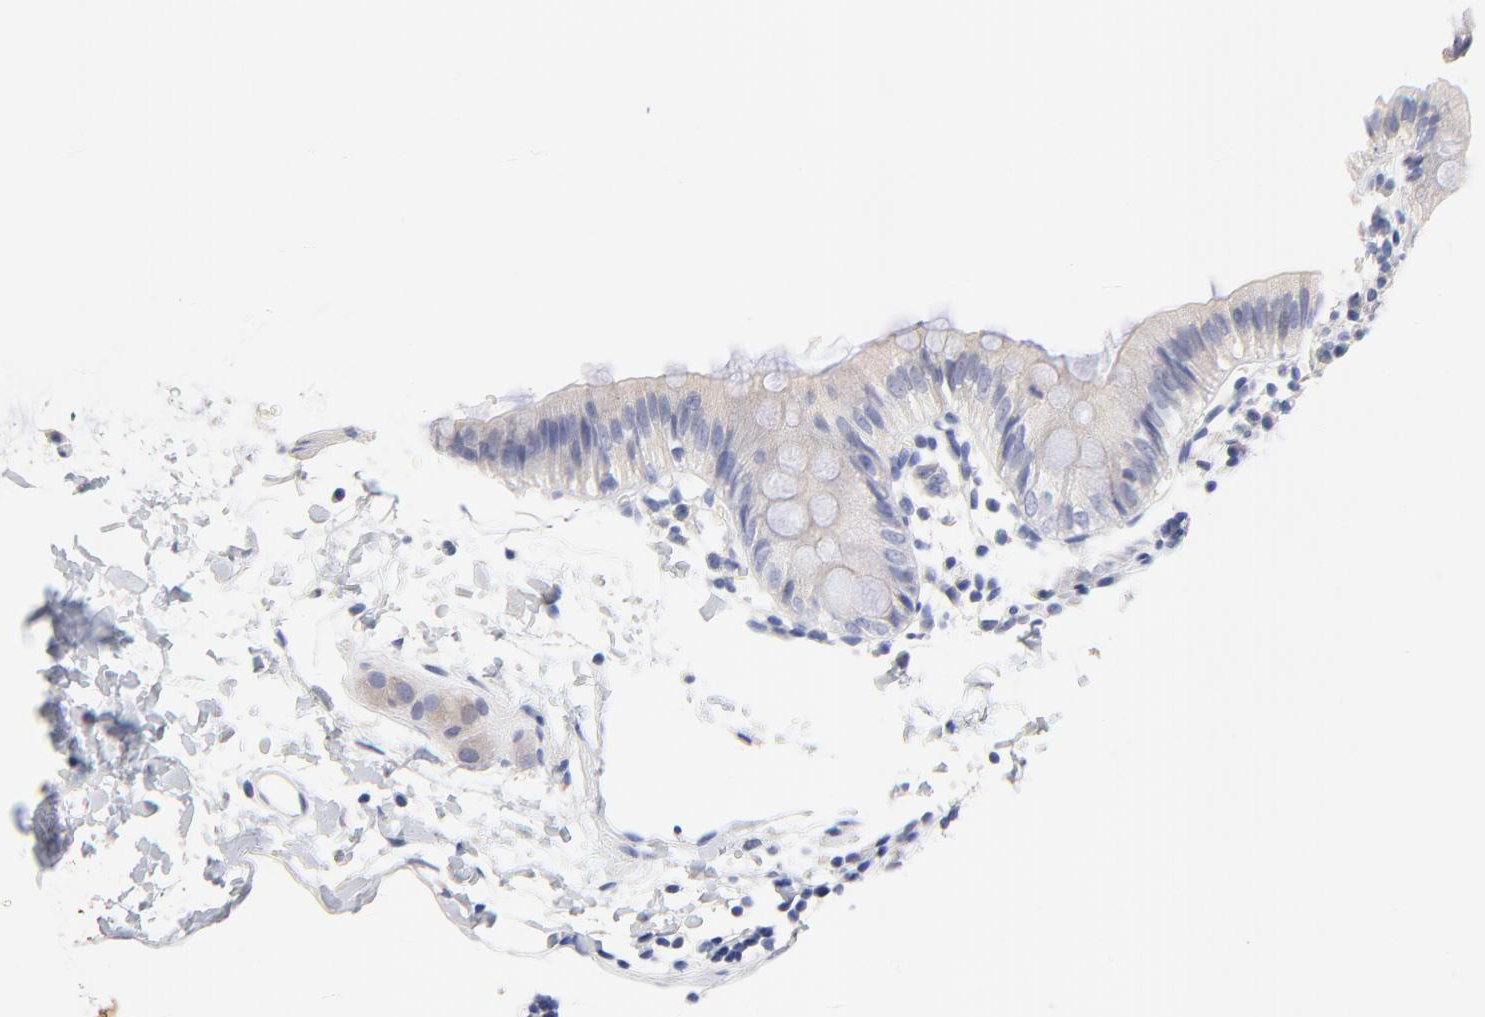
{"staining": {"intensity": "negative", "quantity": "none", "location": "none"}, "tissue": "colon", "cell_type": "Endothelial cells", "image_type": "normal", "snomed": [{"axis": "morphology", "description": "Normal tissue, NOS"}, {"axis": "topography", "description": "Colon"}], "caption": "Endothelial cells are negative for protein expression in benign human colon. The staining was performed using DAB to visualize the protein expression in brown, while the nuclei were stained in blue with hematoxylin (Magnification: 20x).", "gene": "FBXO10", "patient": {"sex": "male", "age": 14}}